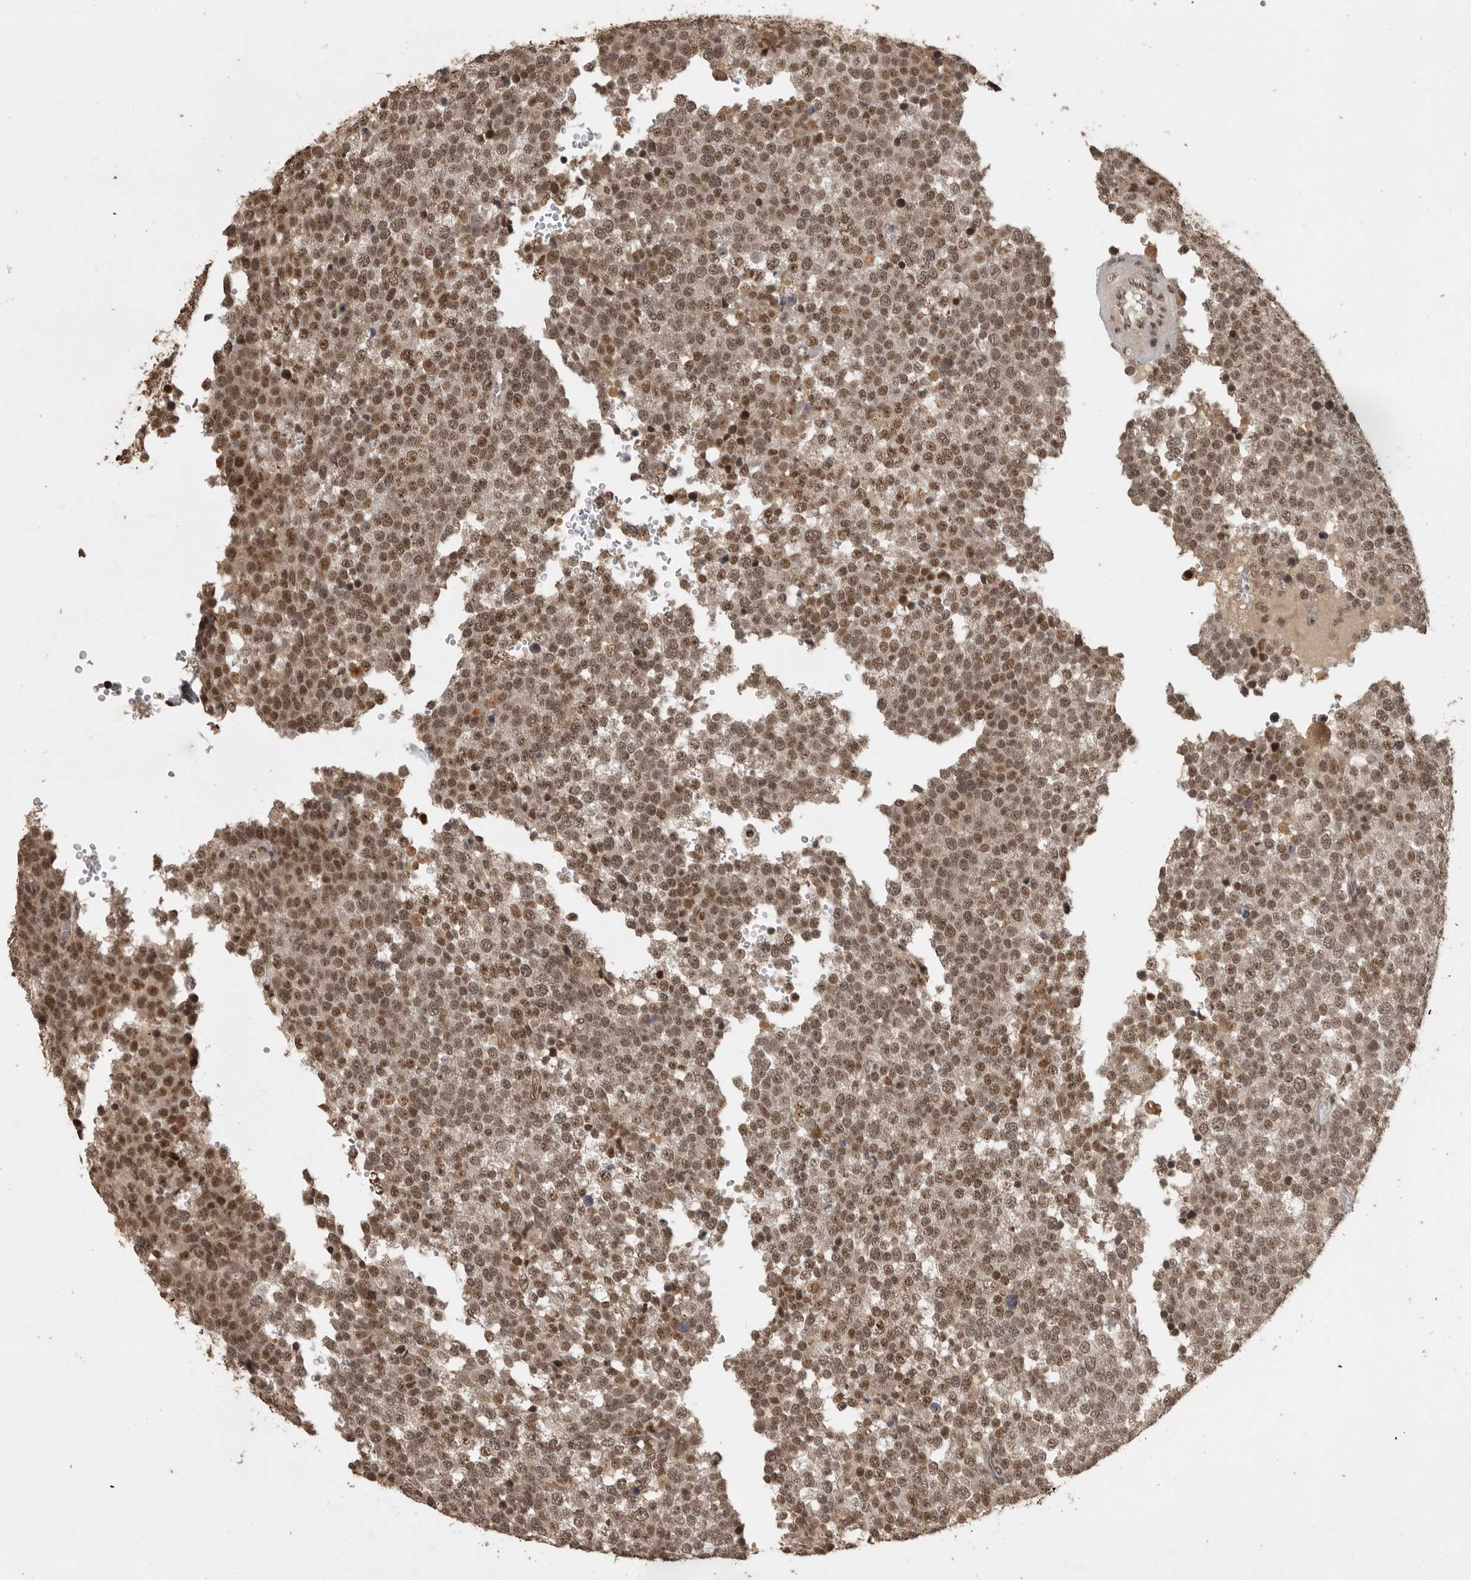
{"staining": {"intensity": "moderate", "quantity": ">75%", "location": "nuclear"}, "tissue": "testis cancer", "cell_type": "Tumor cells", "image_type": "cancer", "snomed": [{"axis": "morphology", "description": "Seminoma, NOS"}, {"axis": "topography", "description": "Testis"}], "caption": "Brown immunohistochemical staining in human testis seminoma demonstrates moderate nuclear expression in approximately >75% of tumor cells.", "gene": "CBLL1", "patient": {"sex": "male", "age": 71}}